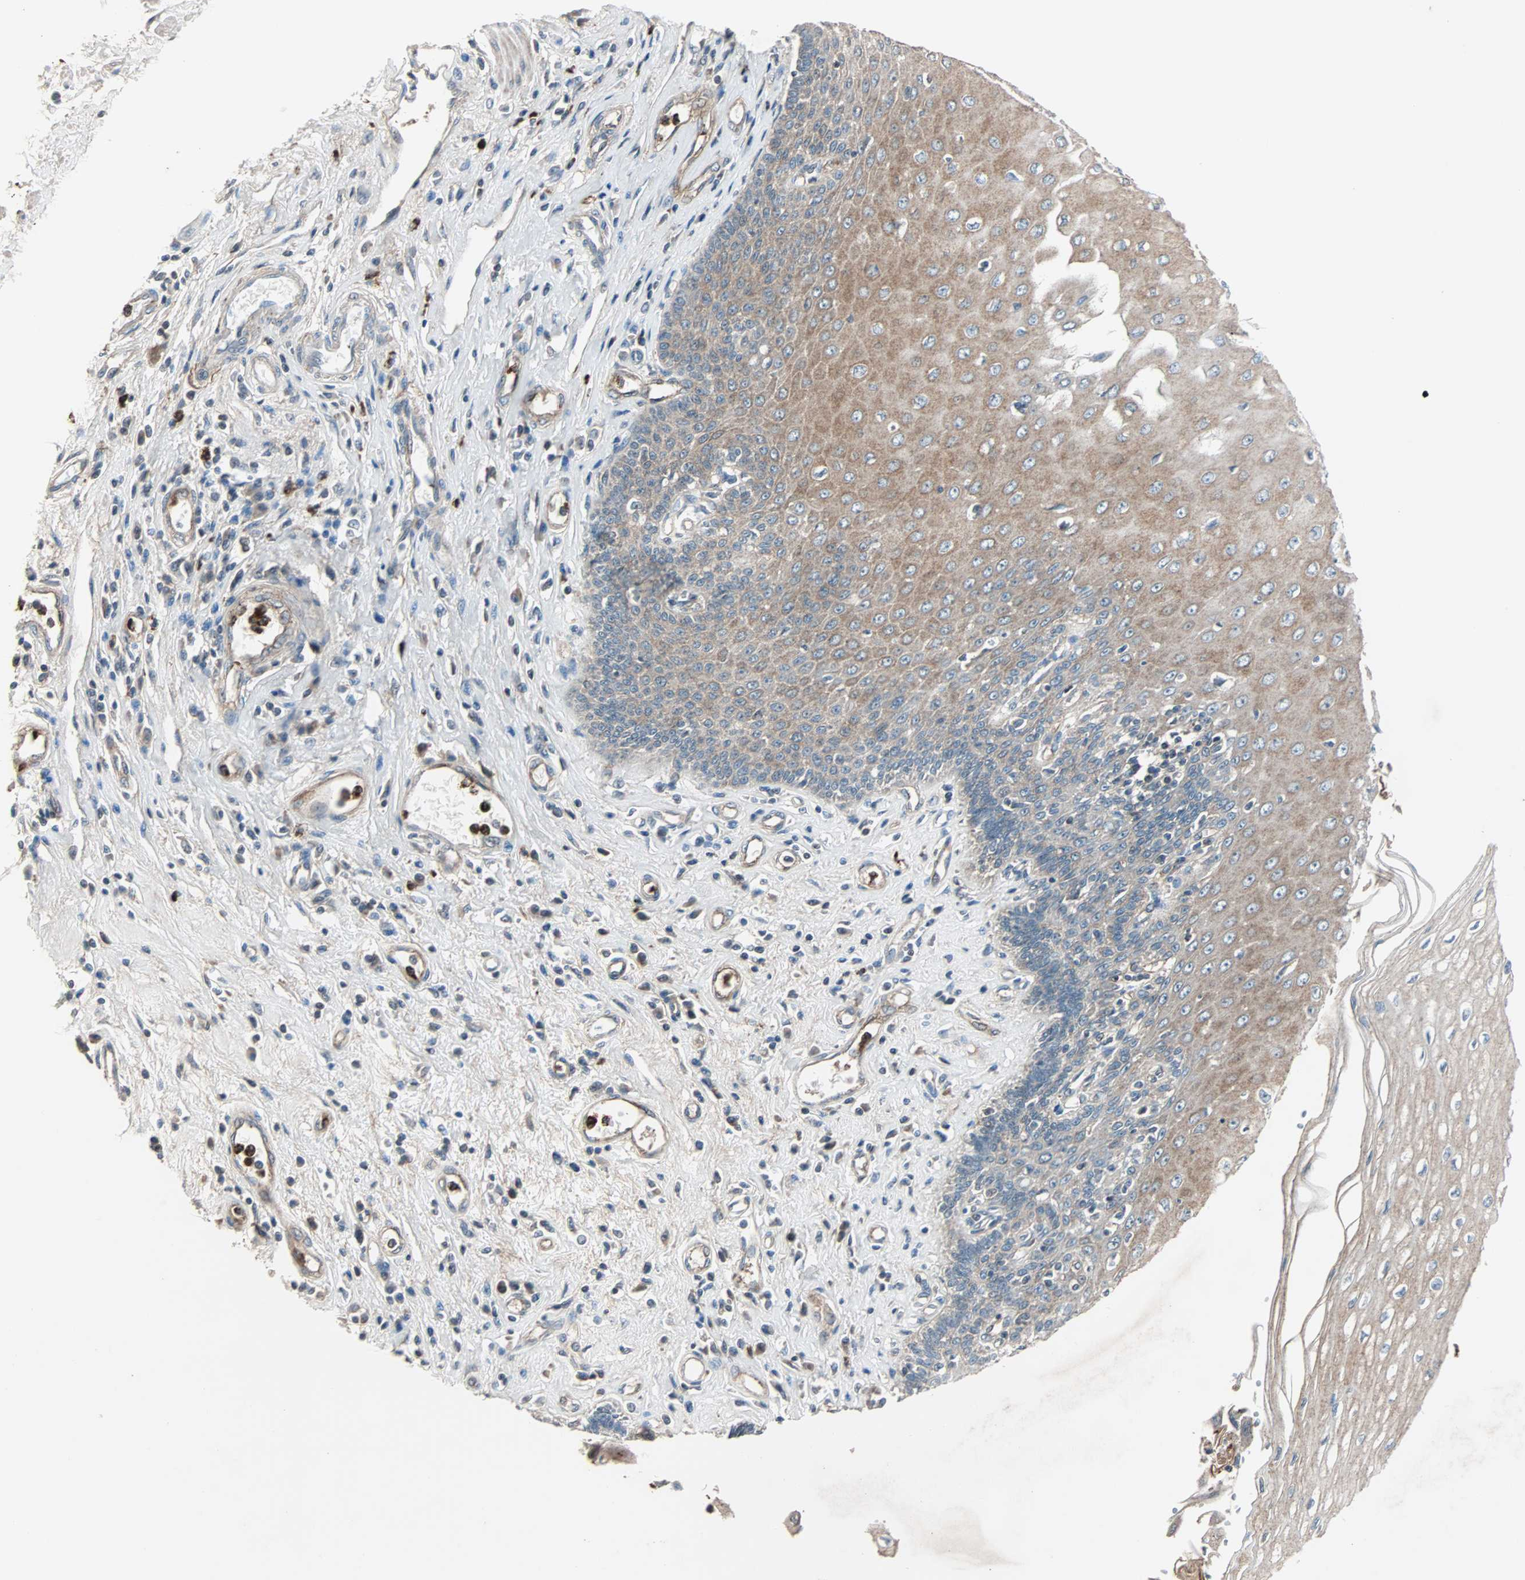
{"staining": {"intensity": "moderate", "quantity": ">75%", "location": "cytoplasmic/membranous"}, "tissue": "esophagus", "cell_type": "Squamous epithelial cells", "image_type": "normal", "snomed": [{"axis": "morphology", "description": "Normal tissue, NOS"}, {"axis": "topography", "description": "Esophagus"}], "caption": "DAB (3,3'-diaminobenzidine) immunohistochemical staining of unremarkable esophagus demonstrates moderate cytoplasmic/membranous protein staining in approximately >75% of squamous epithelial cells. (DAB (3,3'-diaminobenzidine) = brown stain, brightfield microscopy at high magnification).", "gene": "GCK", "patient": {"sex": "male", "age": 70}}